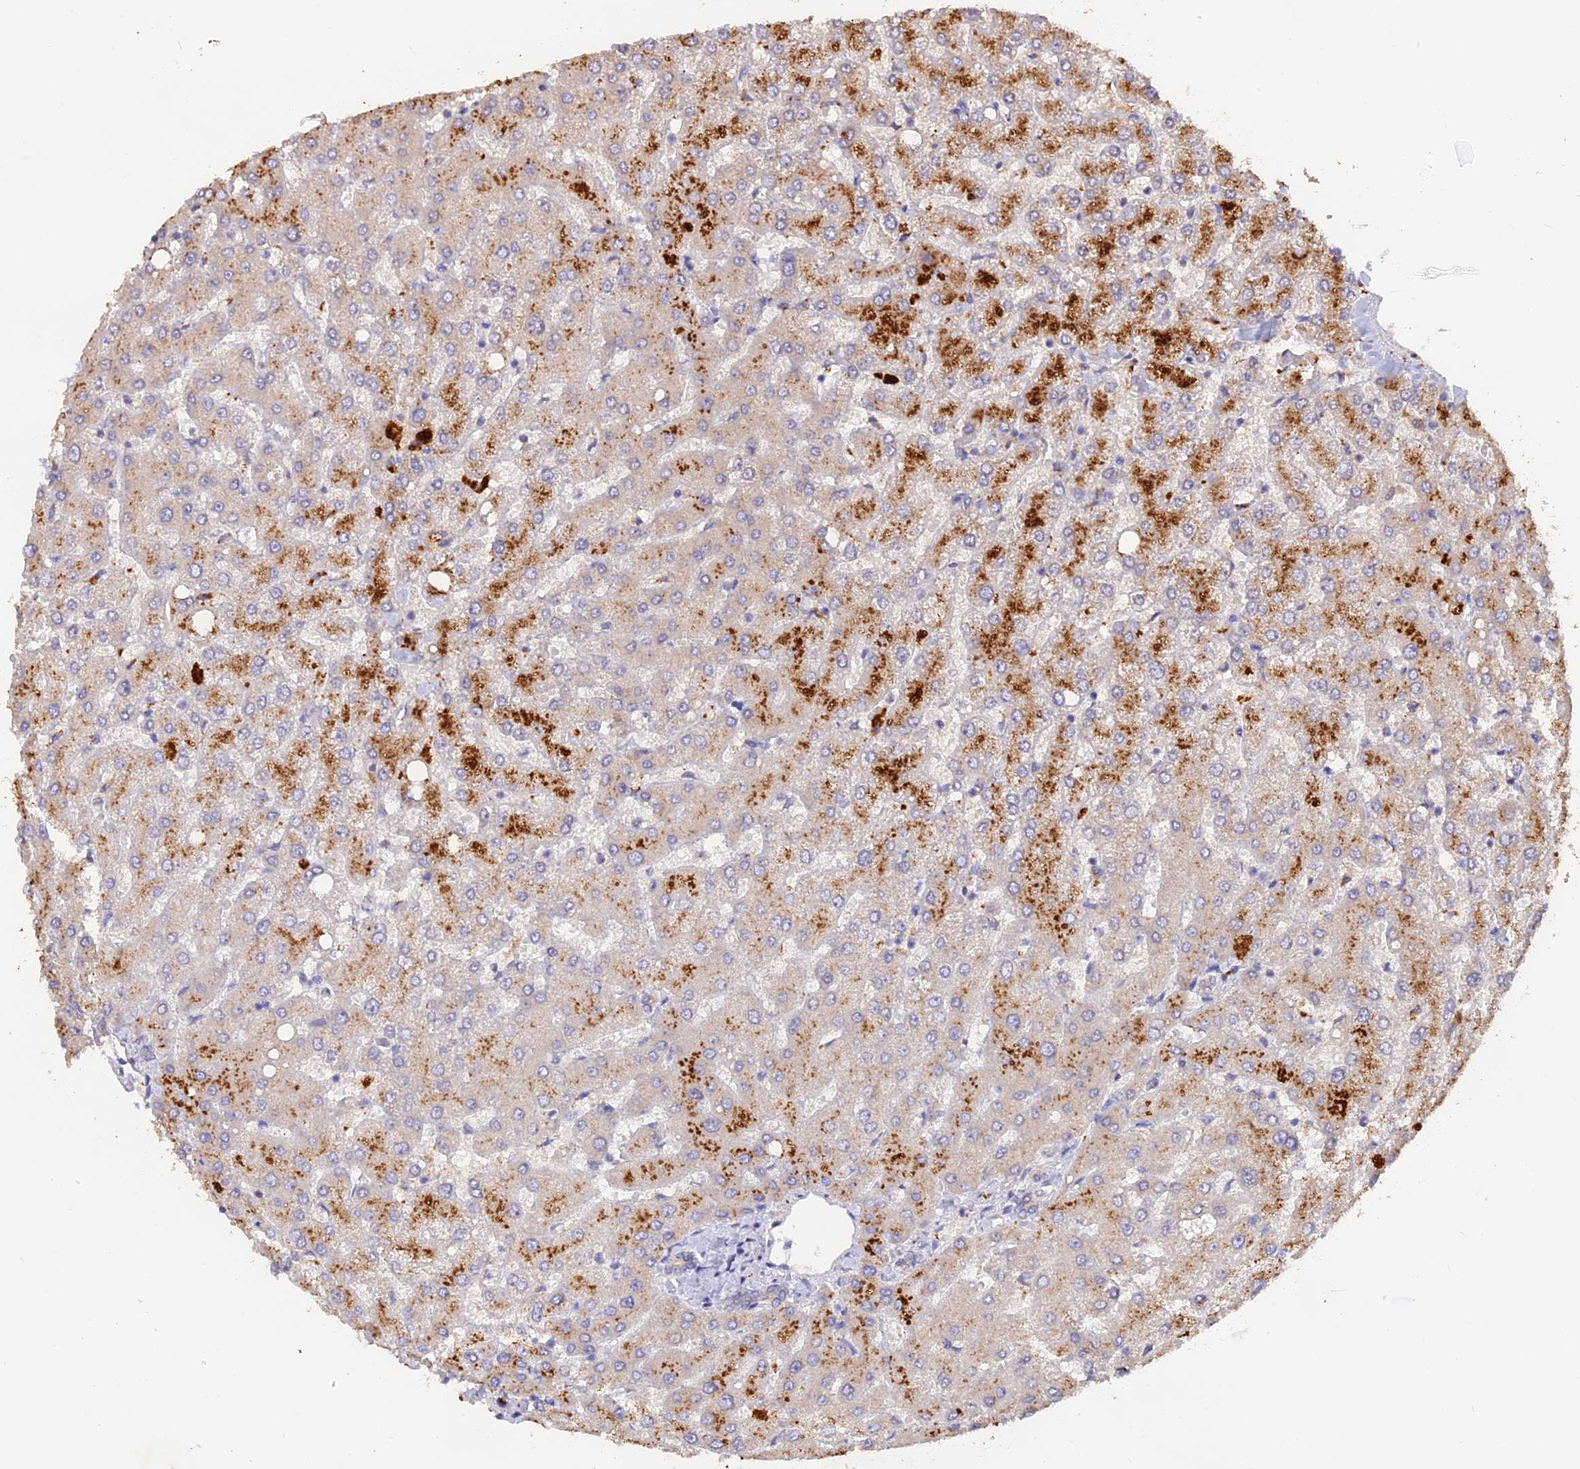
{"staining": {"intensity": "negative", "quantity": "none", "location": "none"}, "tissue": "liver", "cell_type": "Cholangiocytes", "image_type": "normal", "snomed": [{"axis": "morphology", "description": "Normal tissue, NOS"}, {"axis": "topography", "description": "Liver"}], "caption": "An image of liver stained for a protein exhibits no brown staining in cholangiocytes.", "gene": "SLC26A4", "patient": {"sex": "female", "age": 54}}